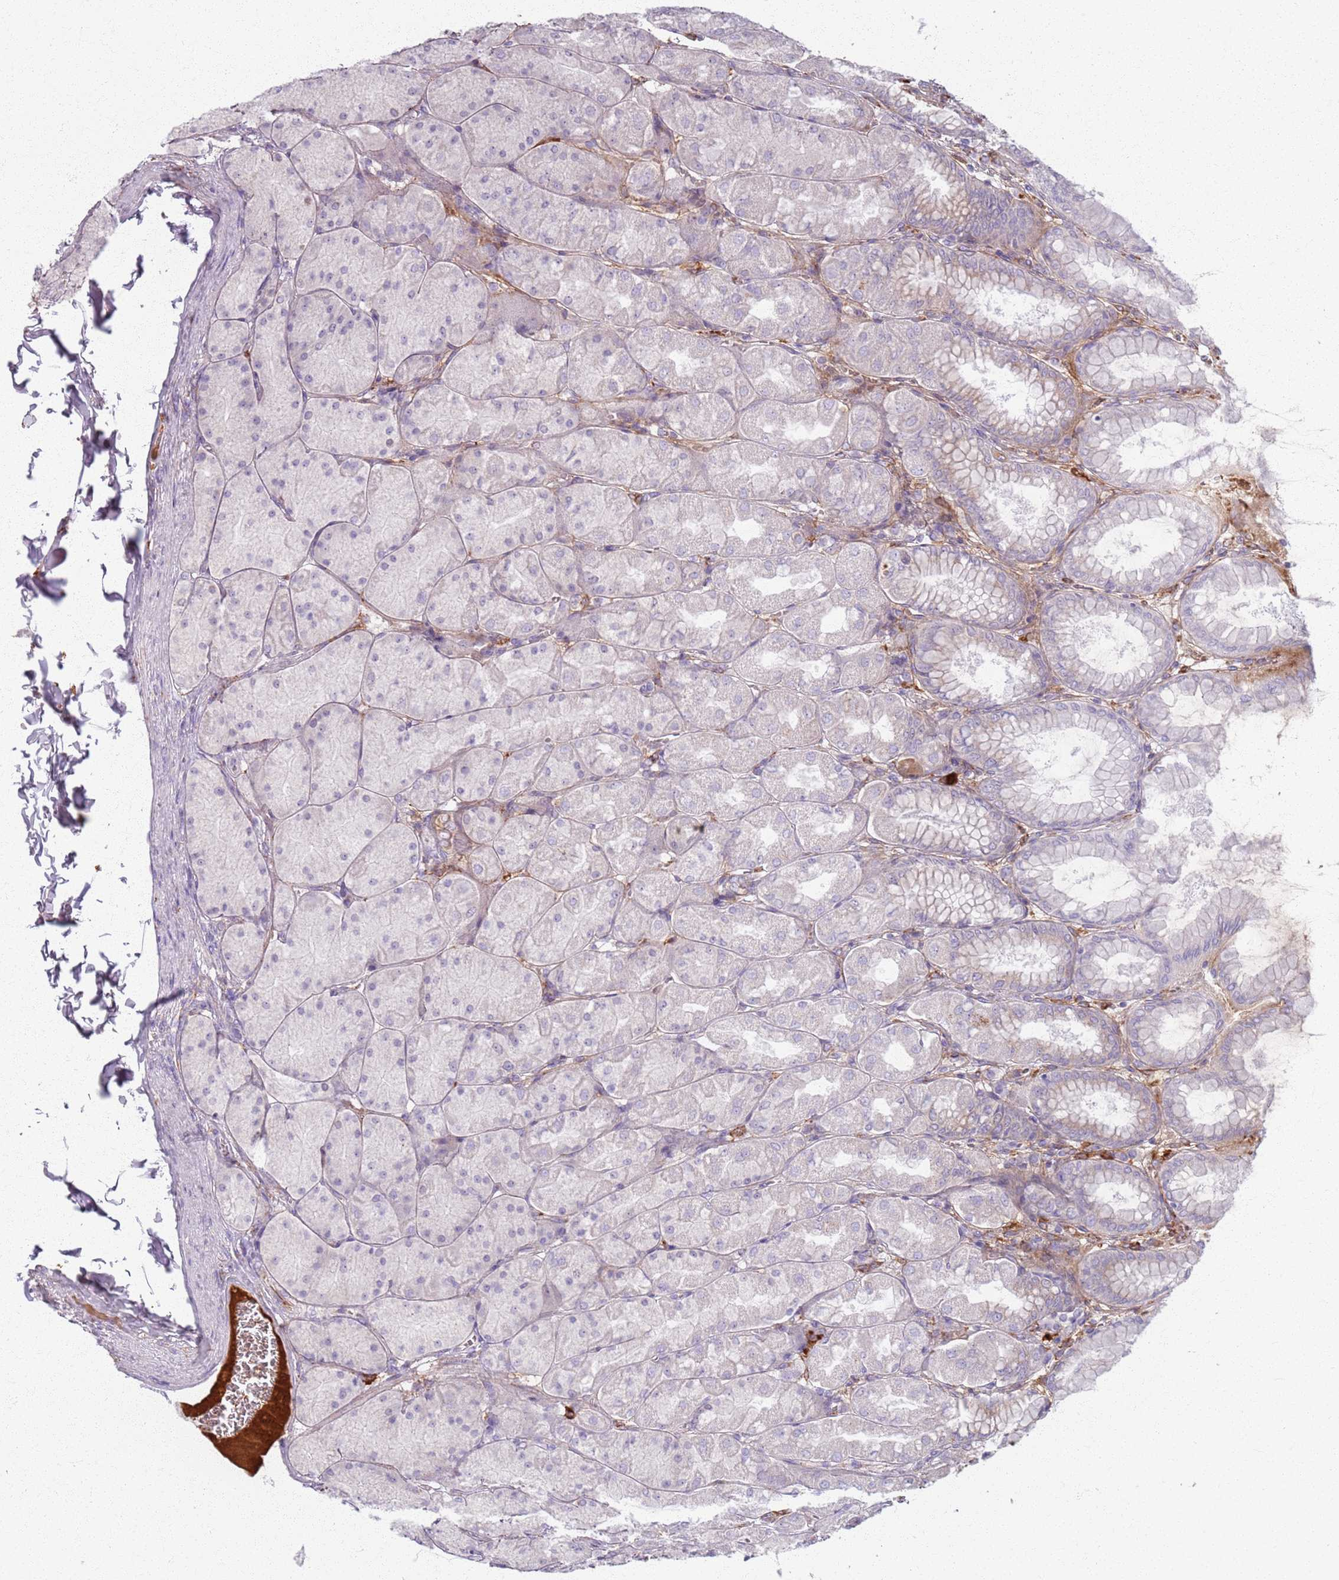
{"staining": {"intensity": "moderate", "quantity": "25%-75%", "location": "cytoplasmic/membranous"}, "tissue": "stomach", "cell_type": "Glandular cells", "image_type": "normal", "snomed": [{"axis": "morphology", "description": "Normal tissue, NOS"}, {"axis": "topography", "description": "Stomach, upper"}], "caption": "A medium amount of moderate cytoplasmic/membranous expression is seen in about 25%-75% of glandular cells in benign stomach.", "gene": "COLGALT1", "patient": {"sex": "female", "age": 56}}